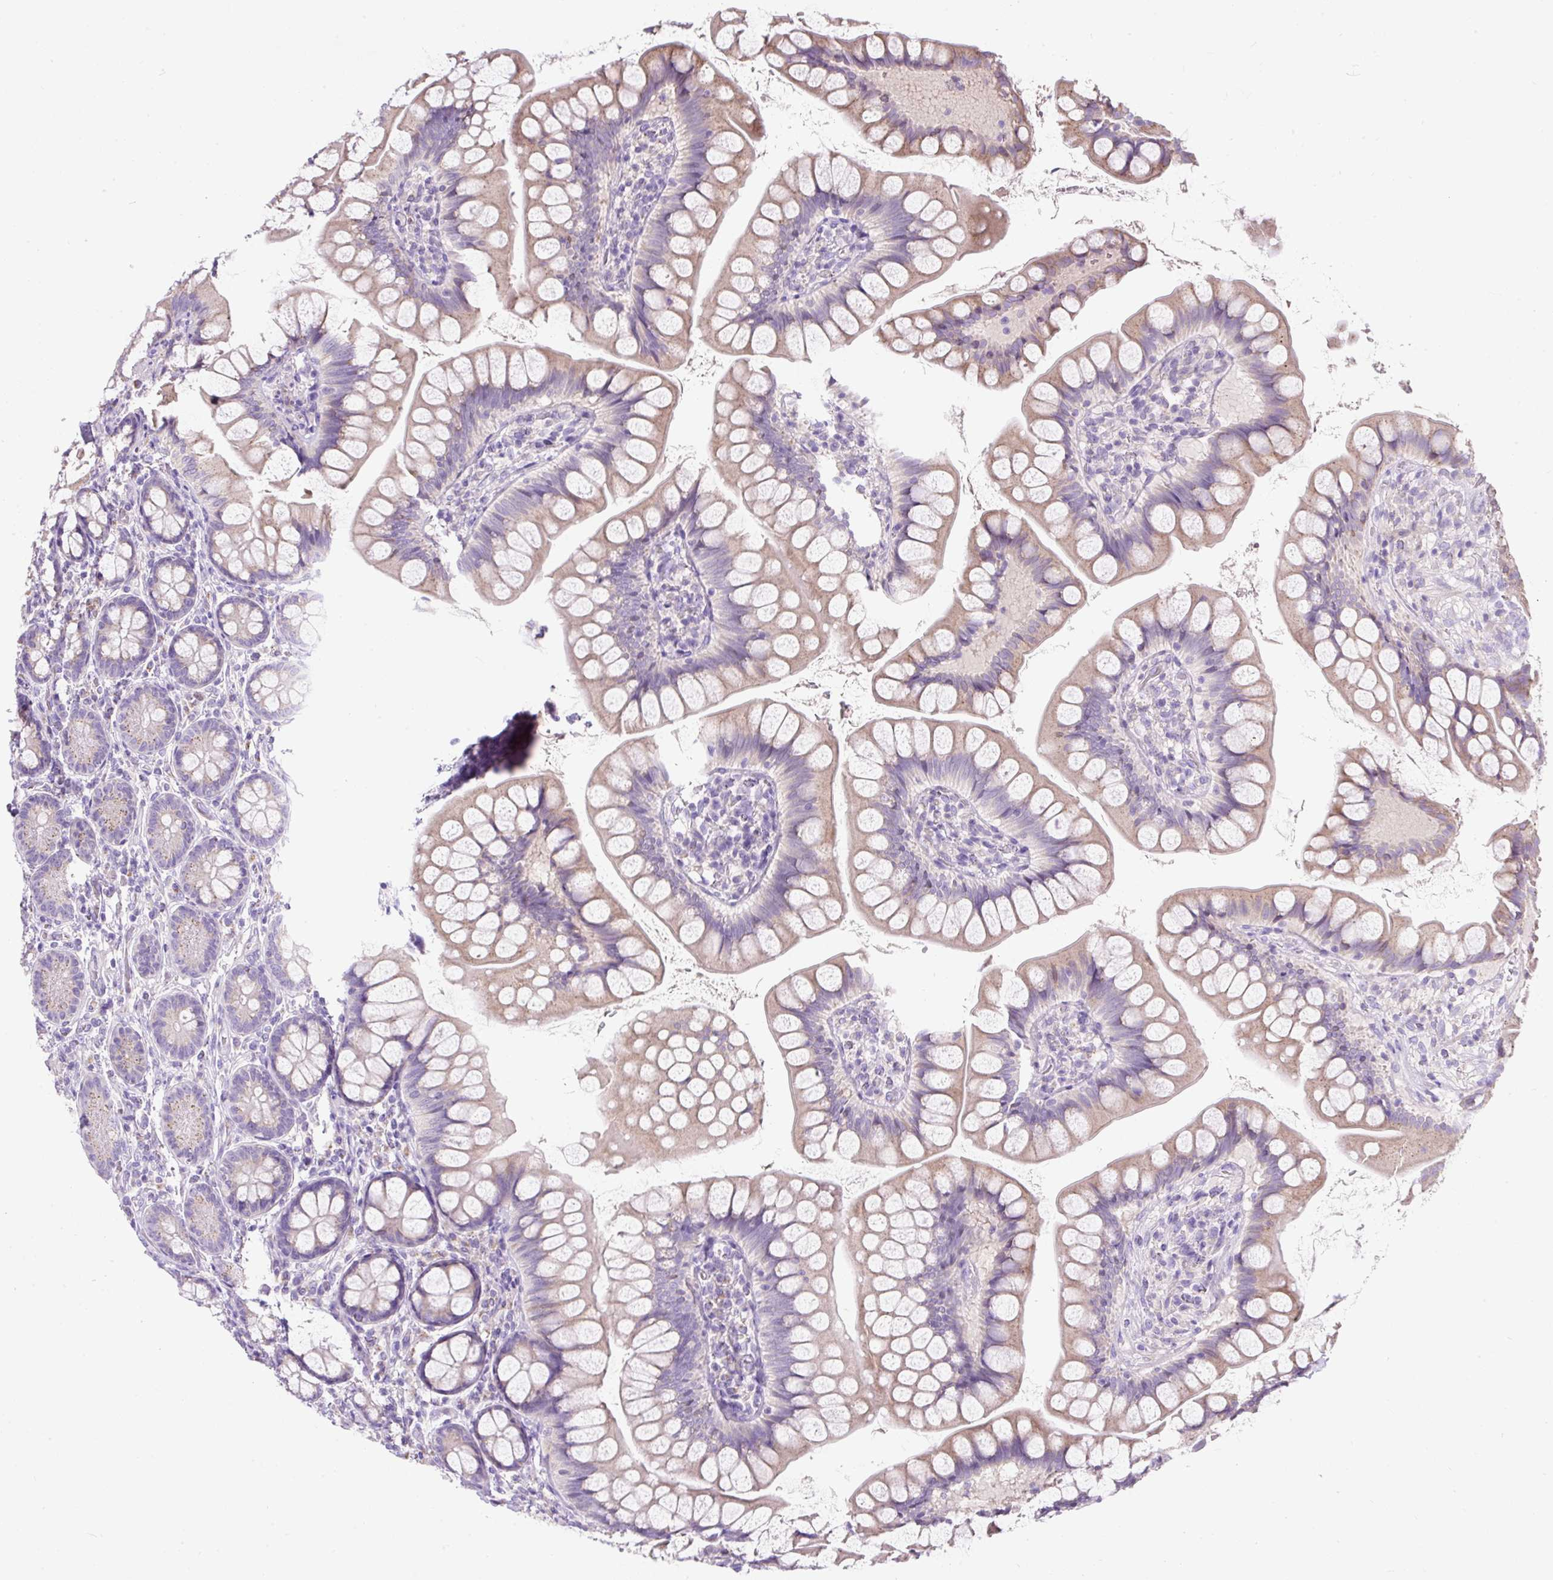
{"staining": {"intensity": "weak", "quantity": "25%-75%", "location": "cytoplasmic/membranous"}, "tissue": "small intestine", "cell_type": "Glandular cells", "image_type": "normal", "snomed": [{"axis": "morphology", "description": "Normal tissue, NOS"}, {"axis": "topography", "description": "Small intestine"}], "caption": "Protein expression analysis of normal small intestine reveals weak cytoplasmic/membranous positivity in about 25%-75% of glandular cells. (DAB IHC, brown staining for protein, blue staining for nuclei).", "gene": "SUSD5", "patient": {"sex": "male", "age": 70}}